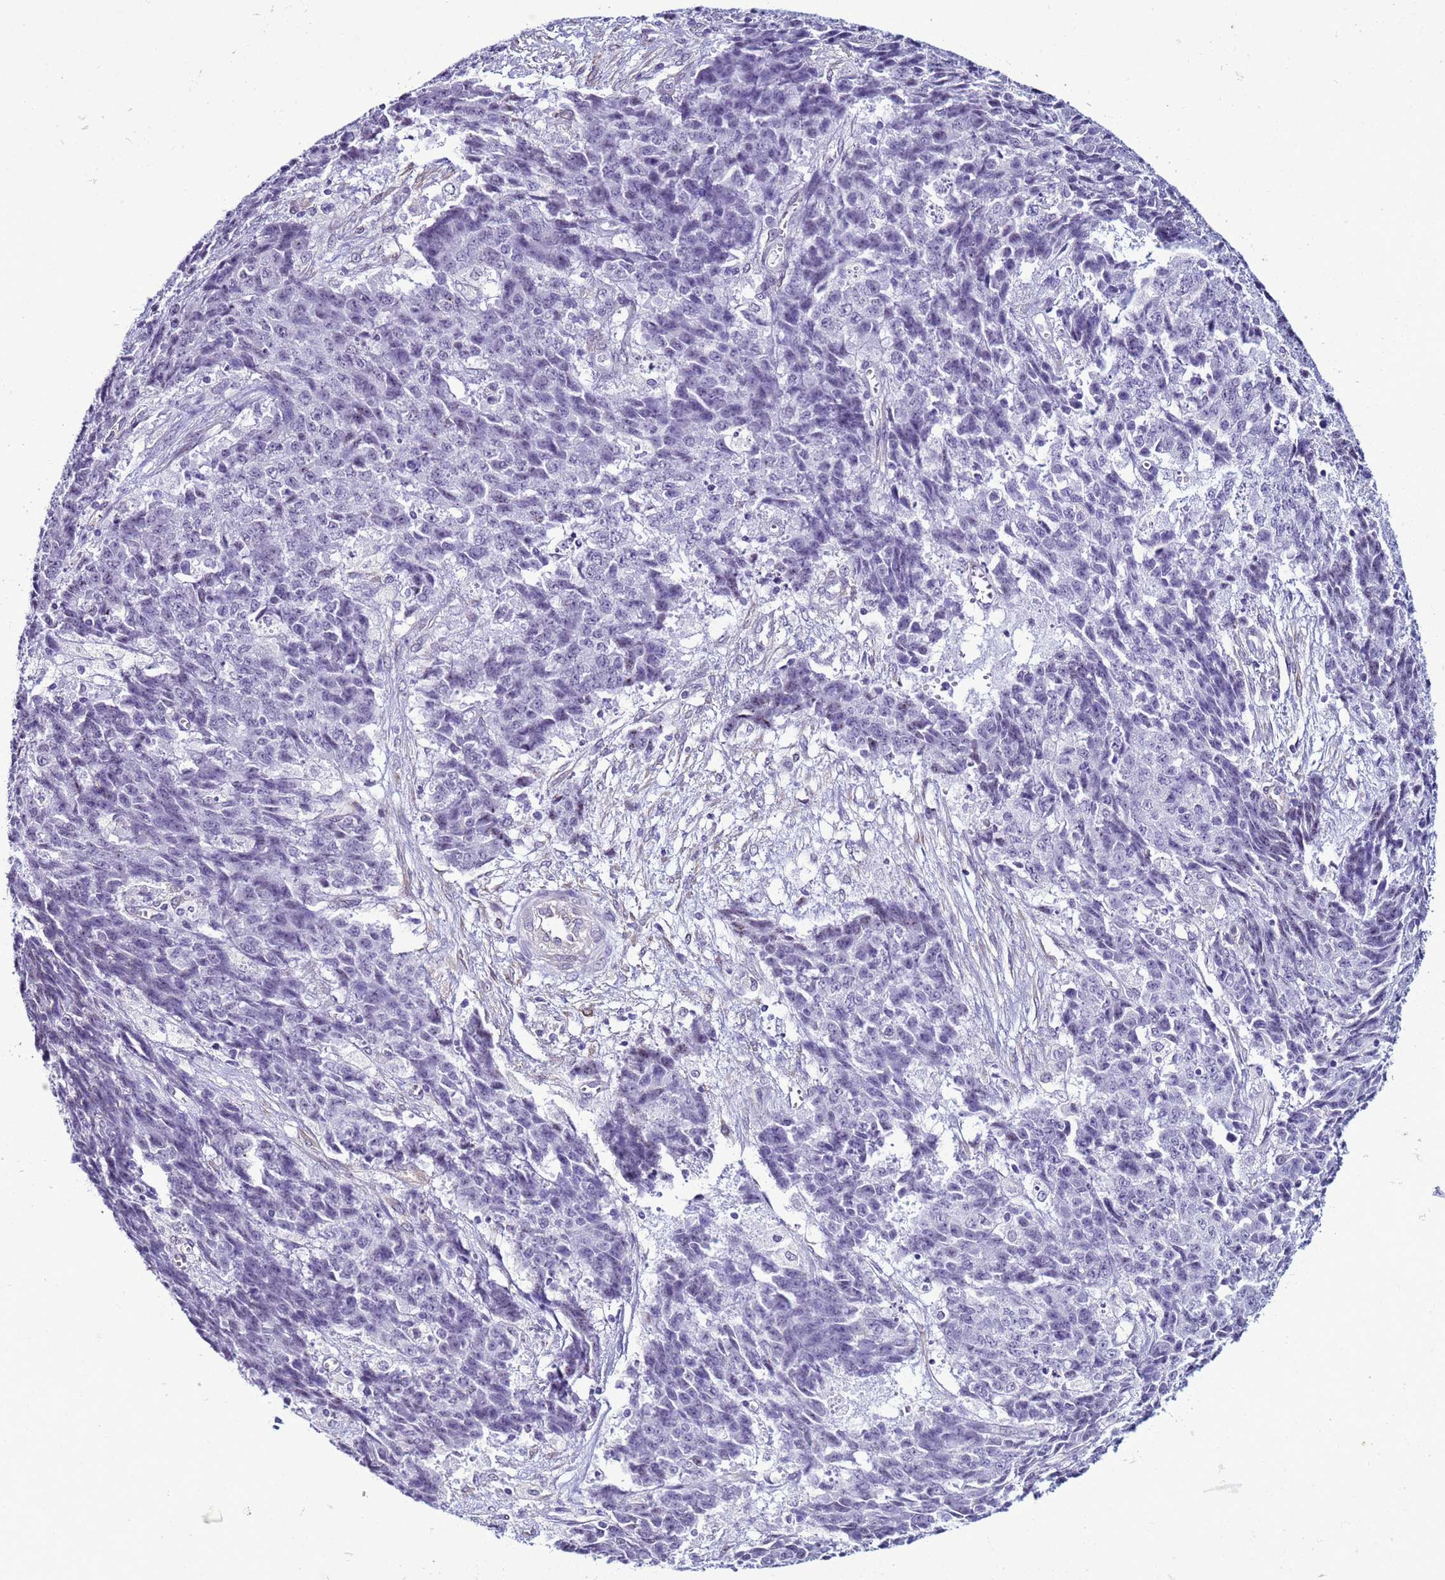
{"staining": {"intensity": "negative", "quantity": "none", "location": "none"}, "tissue": "ovarian cancer", "cell_type": "Tumor cells", "image_type": "cancer", "snomed": [{"axis": "morphology", "description": "Carcinoma, endometroid"}, {"axis": "topography", "description": "Ovary"}], "caption": "This histopathology image is of ovarian cancer stained with IHC to label a protein in brown with the nuclei are counter-stained blue. There is no expression in tumor cells. Nuclei are stained in blue.", "gene": "LRRC10B", "patient": {"sex": "female", "age": 42}}